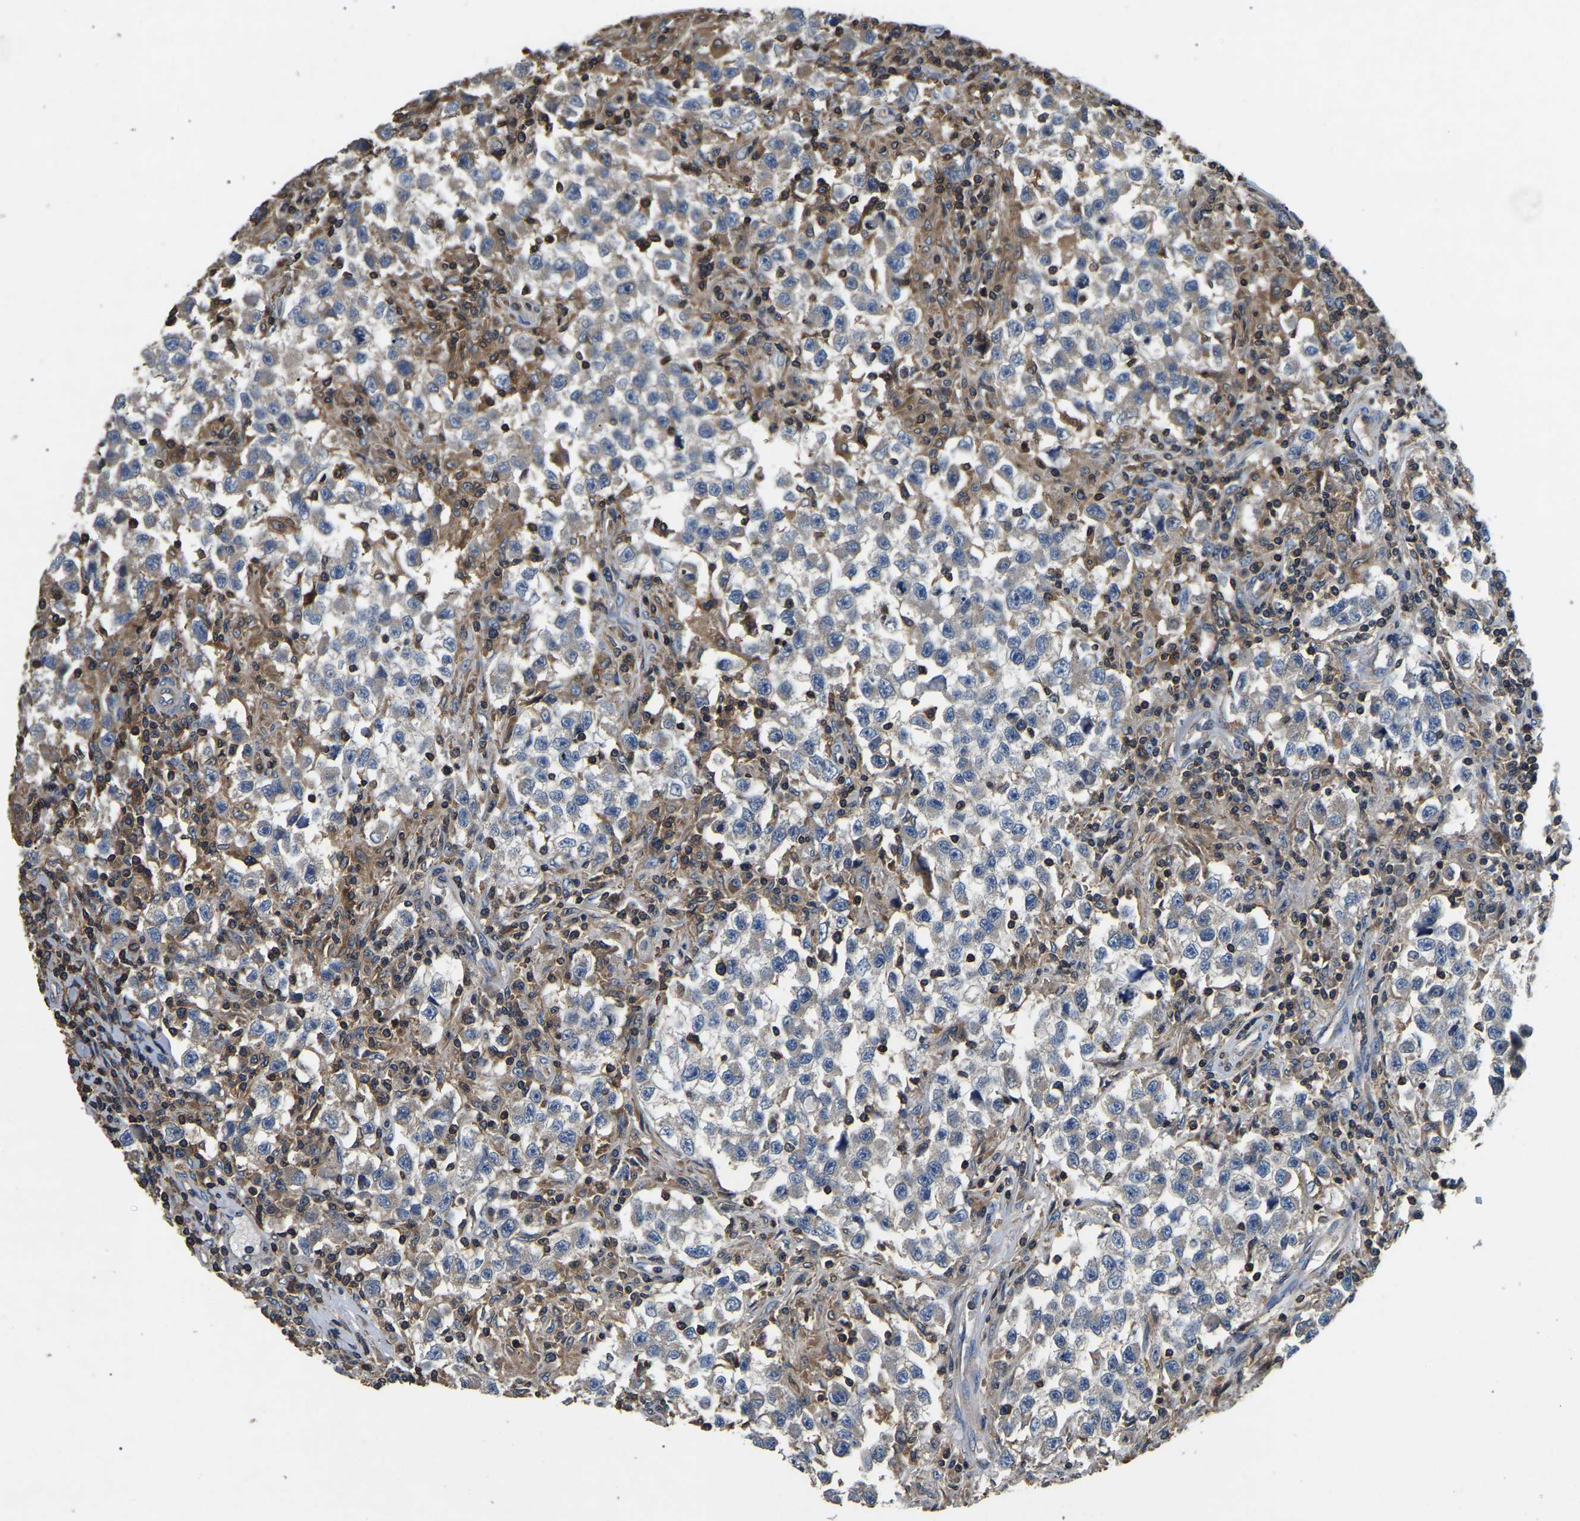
{"staining": {"intensity": "moderate", "quantity": "<25%", "location": "cytoplasmic/membranous"}, "tissue": "testis cancer", "cell_type": "Tumor cells", "image_type": "cancer", "snomed": [{"axis": "morphology", "description": "Carcinoma, Embryonal, NOS"}, {"axis": "topography", "description": "Testis"}], "caption": "IHC of testis cancer shows low levels of moderate cytoplasmic/membranous expression in approximately <25% of tumor cells. Immunohistochemistry (ihc) stains the protein of interest in brown and the nuclei are stained blue.", "gene": "SMPD2", "patient": {"sex": "male", "age": 21}}